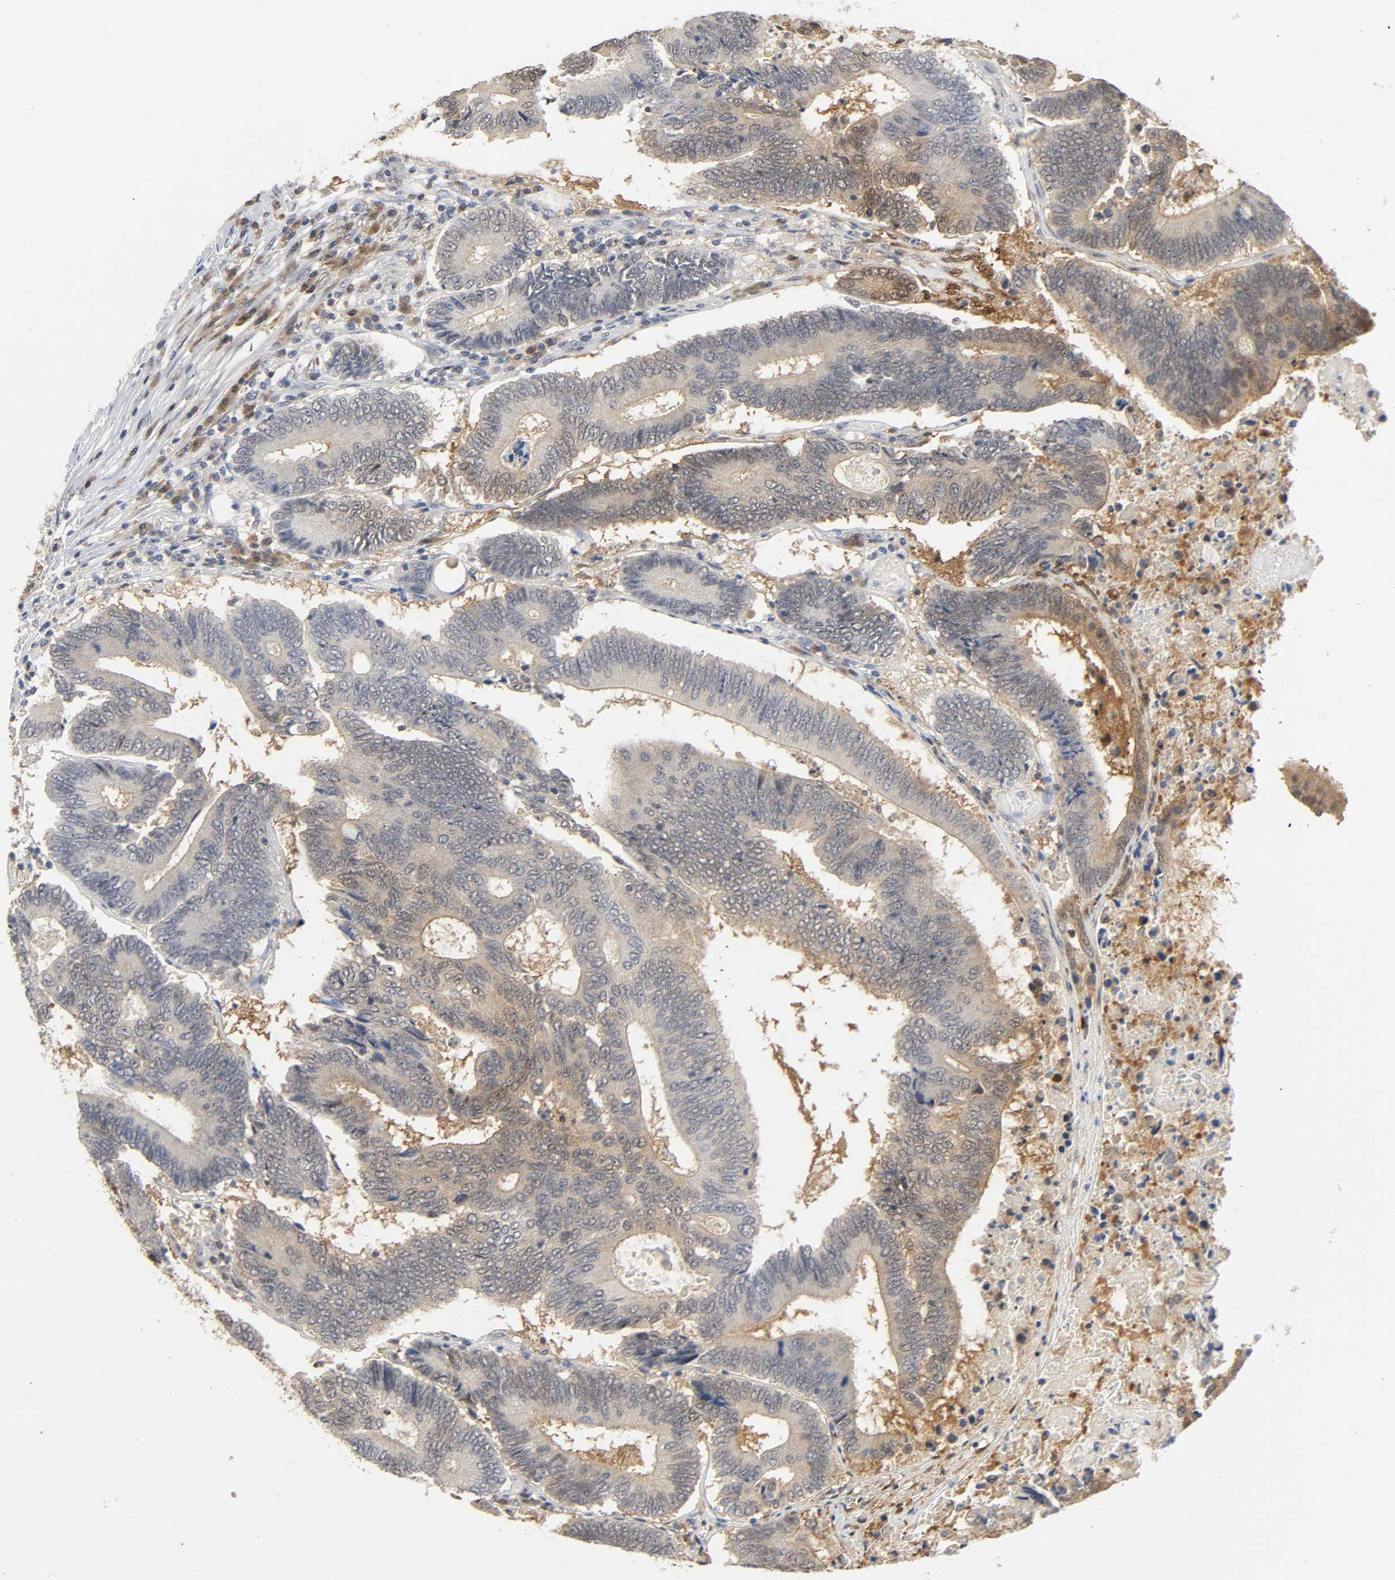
{"staining": {"intensity": "weak", "quantity": ">75%", "location": "cytoplasmic/membranous"}, "tissue": "colorectal cancer", "cell_type": "Tumor cells", "image_type": "cancer", "snomed": [{"axis": "morphology", "description": "Adenocarcinoma, NOS"}, {"axis": "topography", "description": "Colon"}], "caption": "Immunohistochemical staining of human colorectal cancer reveals weak cytoplasmic/membranous protein positivity in about >75% of tumor cells.", "gene": "MIF", "patient": {"sex": "female", "age": 78}}